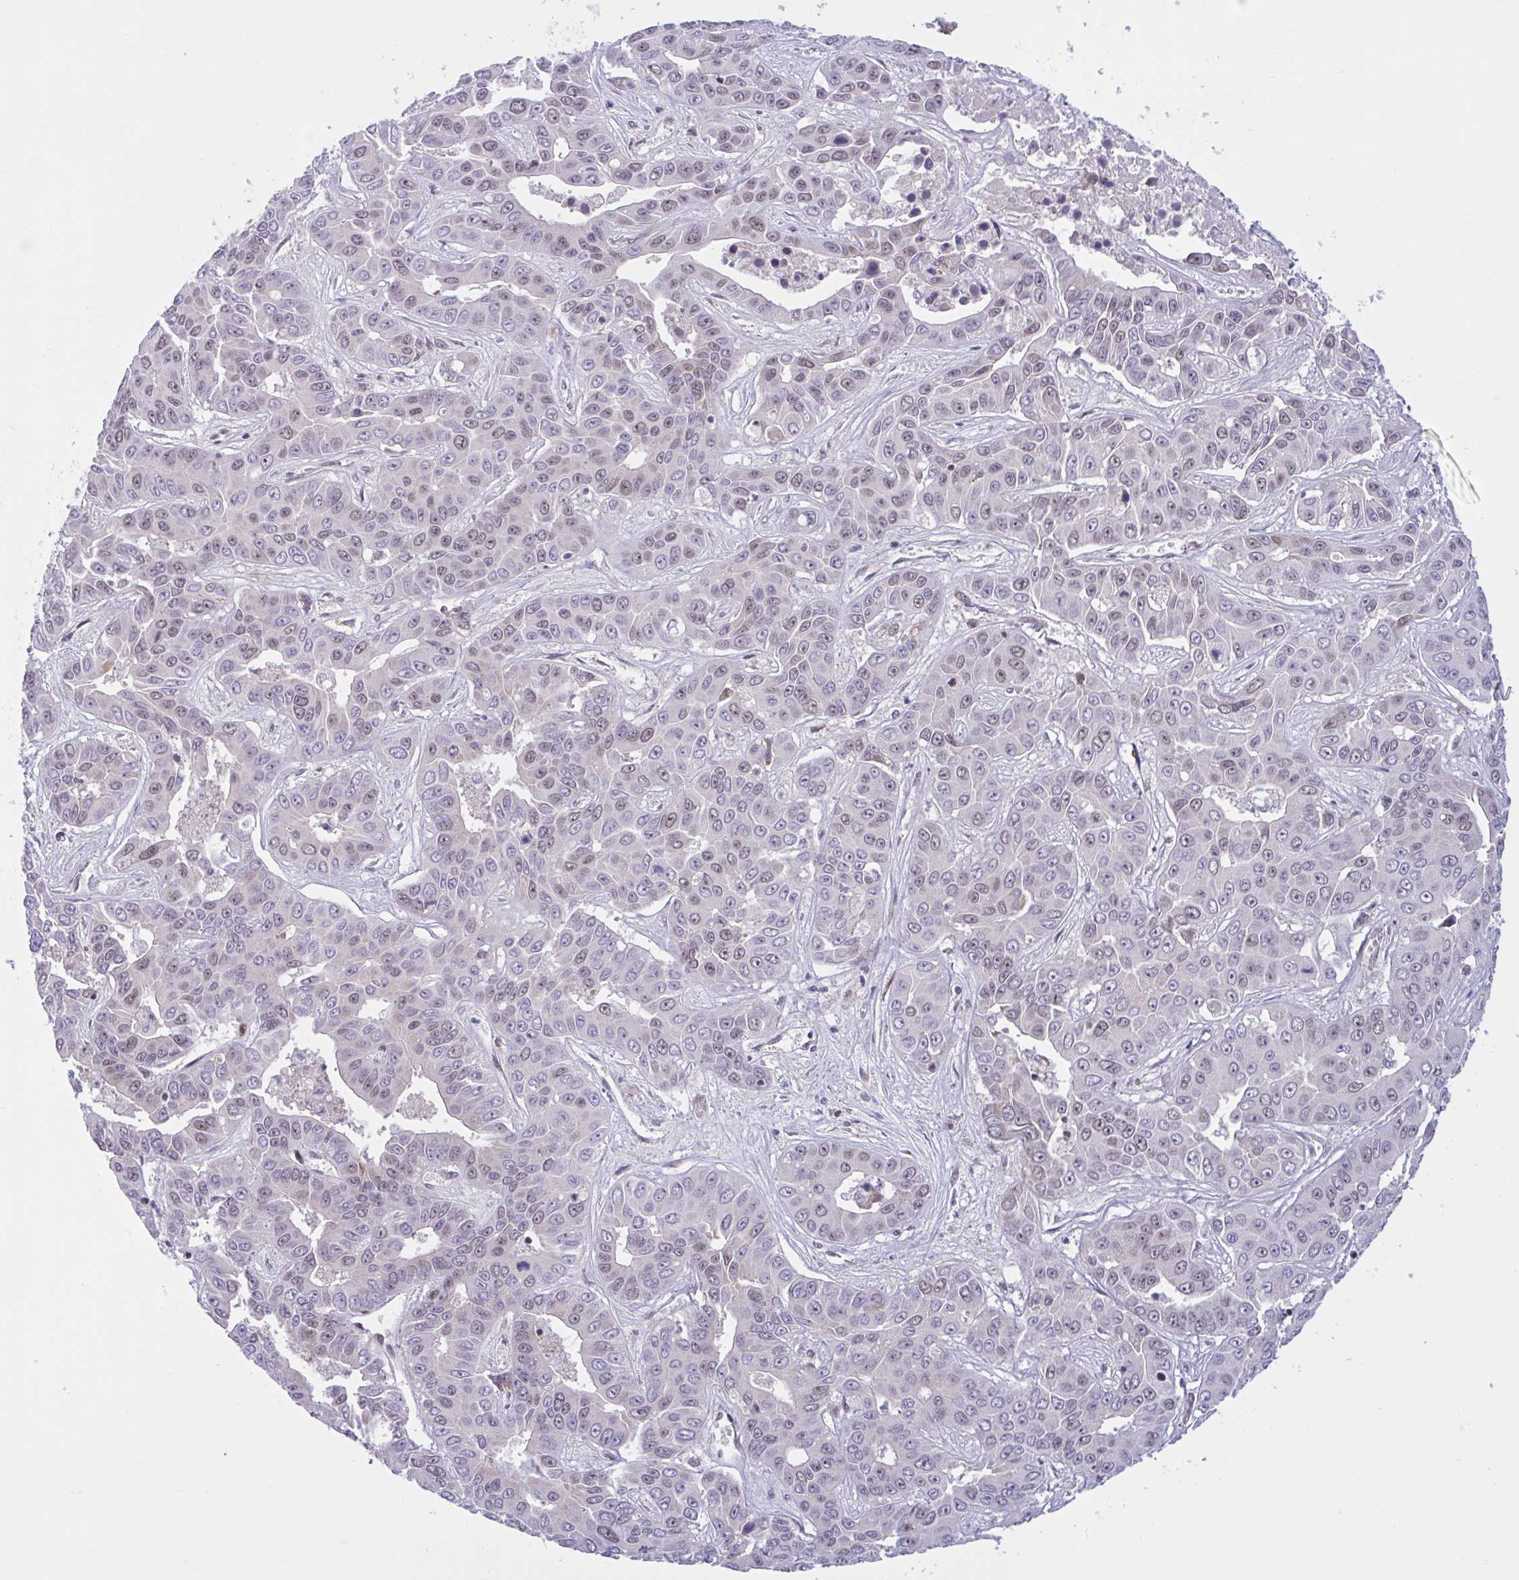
{"staining": {"intensity": "moderate", "quantity": "<25%", "location": "nuclear"}, "tissue": "liver cancer", "cell_type": "Tumor cells", "image_type": "cancer", "snomed": [{"axis": "morphology", "description": "Cholangiocarcinoma"}, {"axis": "topography", "description": "Liver"}], "caption": "About <25% of tumor cells in human cholangiocarcinoma (liver) reveal moderate nuclear protein positivity as visualized by brown immunohistochemical staining.", "gene": "RBL1", "patient": {"sex": "female", "age": 52}}